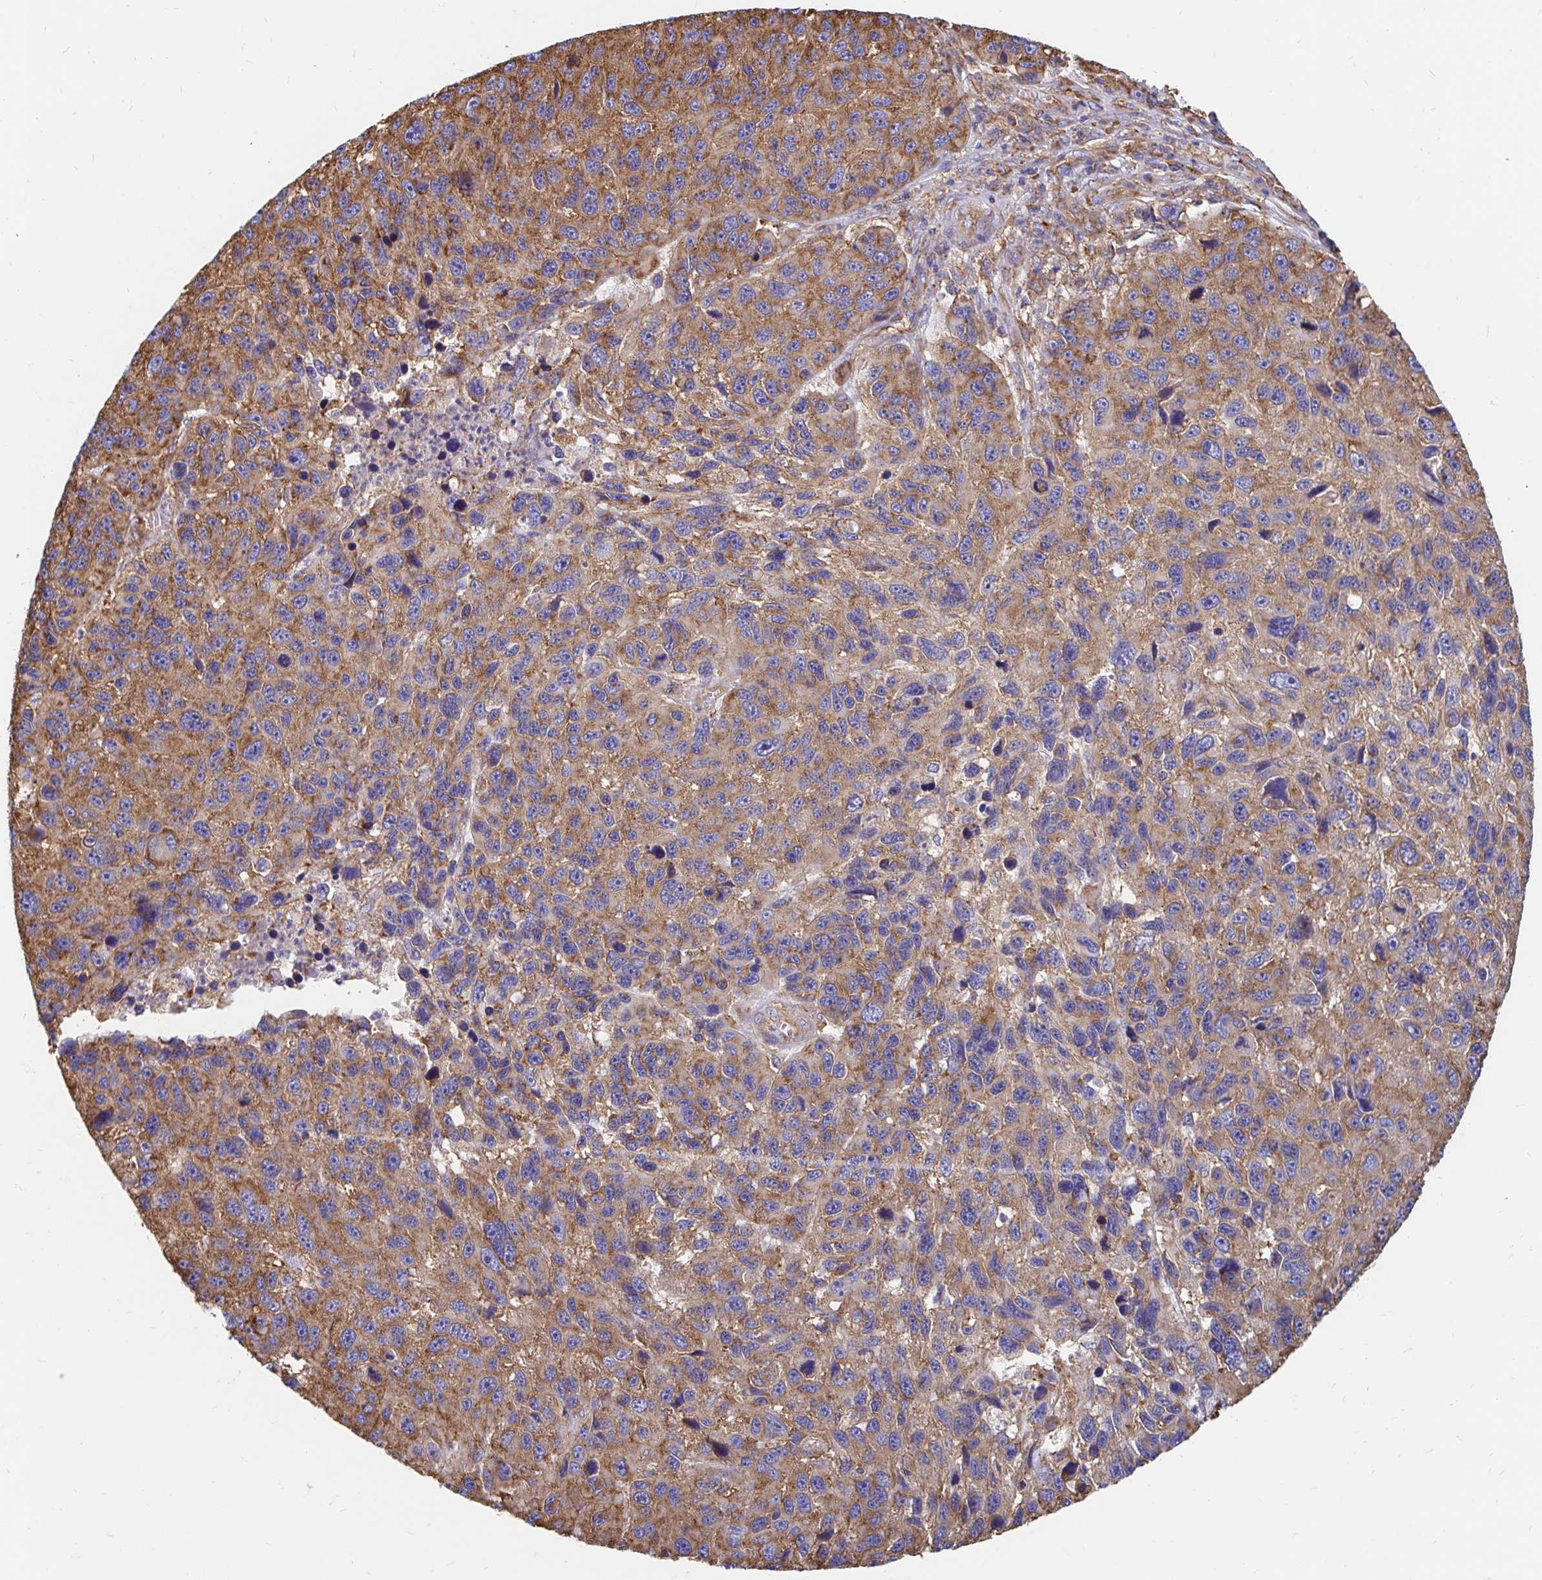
{"staining": {"intensity": "moderate", "quantity": ">75%", "location": "cytoplasmic/membranous"}, "tissue": "melanoma", "cell_type": "Tumor cells", "image_type": "cancer", "snomed": [{"axis": "morphology", "description": "Malignant melanoma, NOS"}, {"axis": "topography", "description": "Skin"}], "caption": "DAB (3,3'-diaminobenzidine) immunohistochemical staining of melanoma exhibits moderate cytoplasmic/membranous protein staining in approximately >75% of tumor cells.", "gene": "CLTC", "patient": {"sex": "male", "age": 53}}